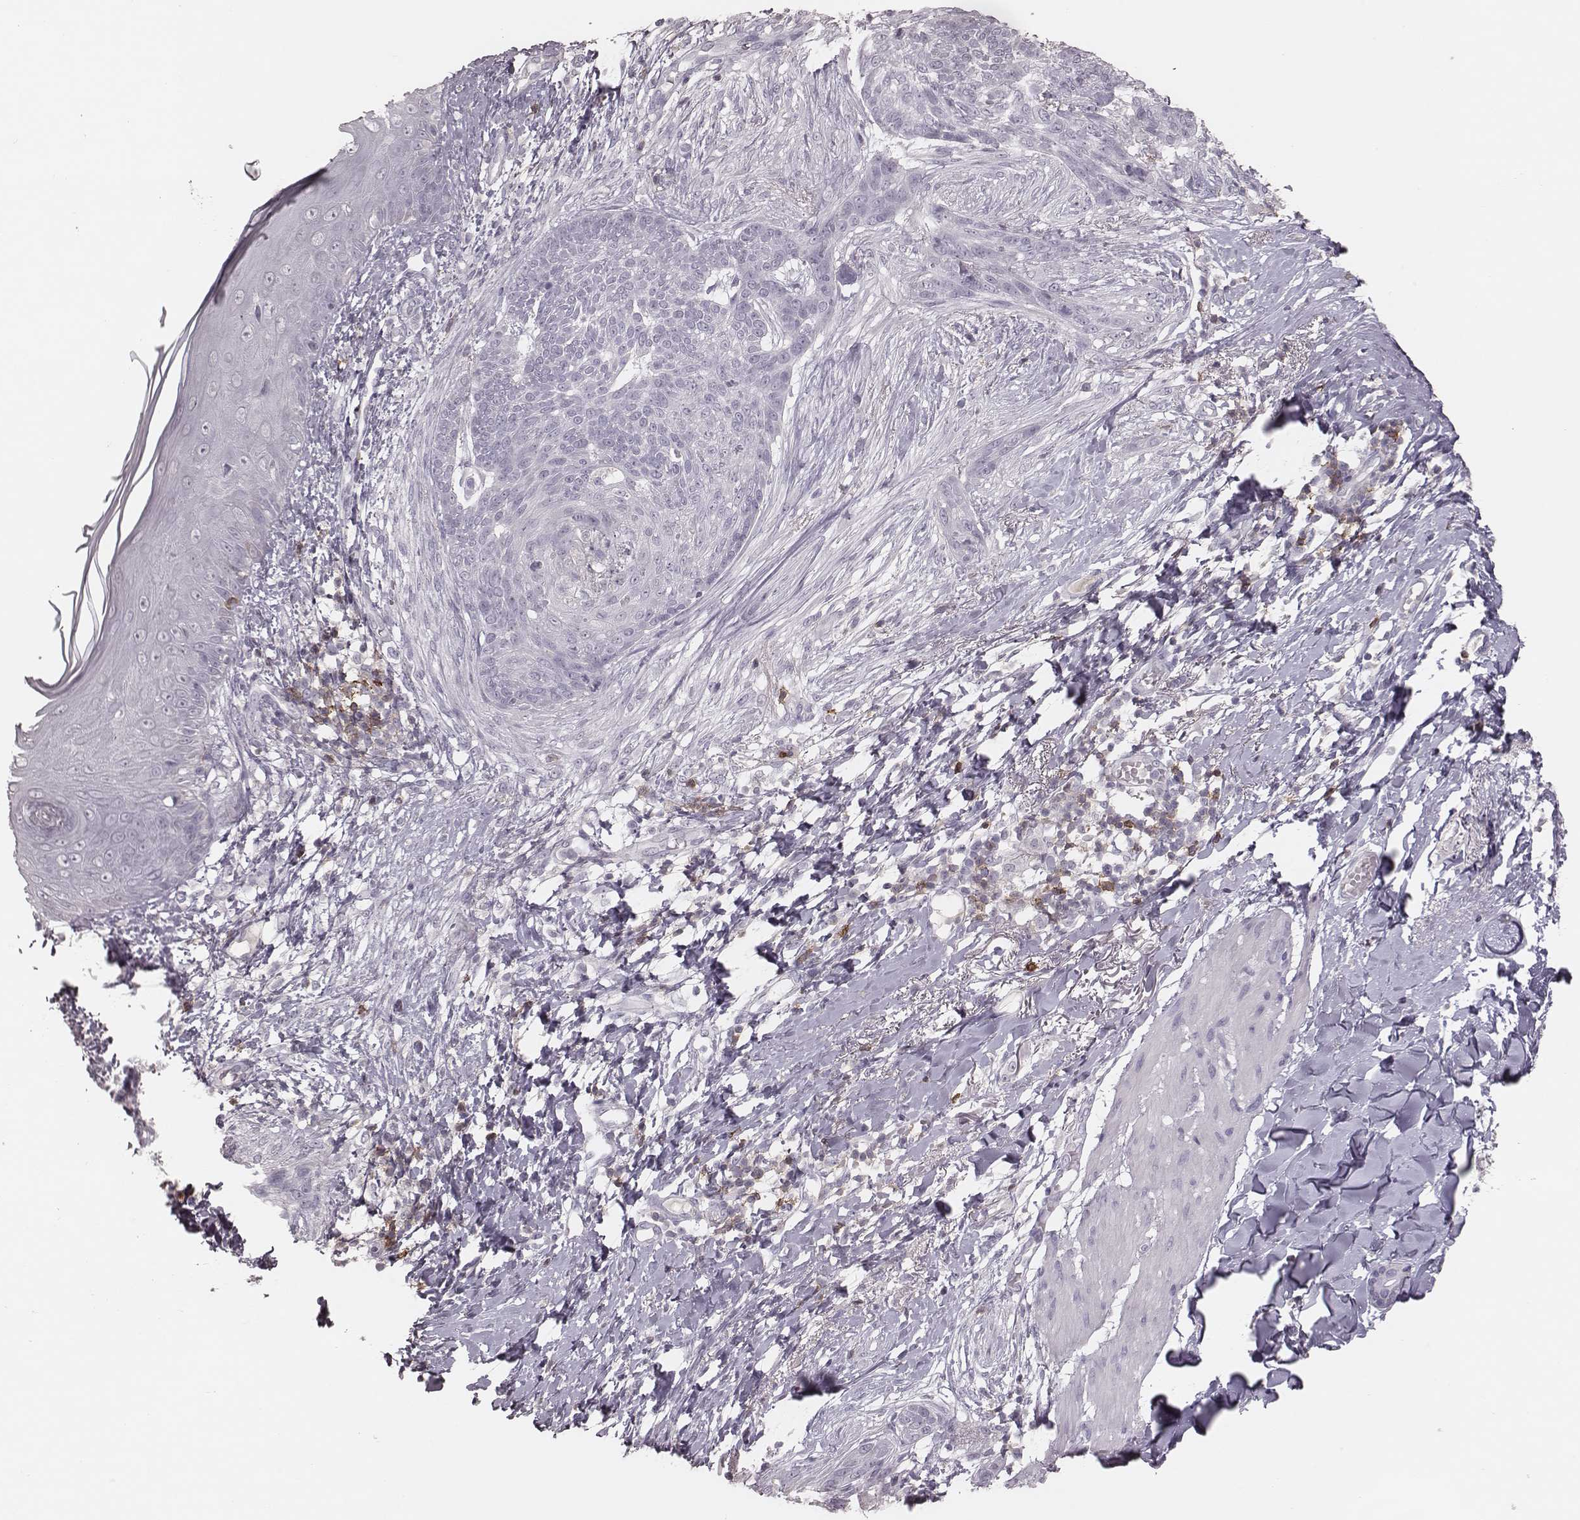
{"staining": {"intensity": "negative", "quantity": "none", "location": "none"}, "tissue": "skin cancer", "cell_type": "Tumor cells", "image_type": "cancer", "snomed": [{"axis": "morphology", "description": "Normal tissue, NOS"}, {"axis": "morphology", "description": "Basal cell carcinoma"}, {"axis": "topography", "description": "Skin"}], "caption": "Tumor cells show no significant protein staining in skin cancer.", "gene": "PDCD1", "patient": {"sex": "male", "age": 84}}